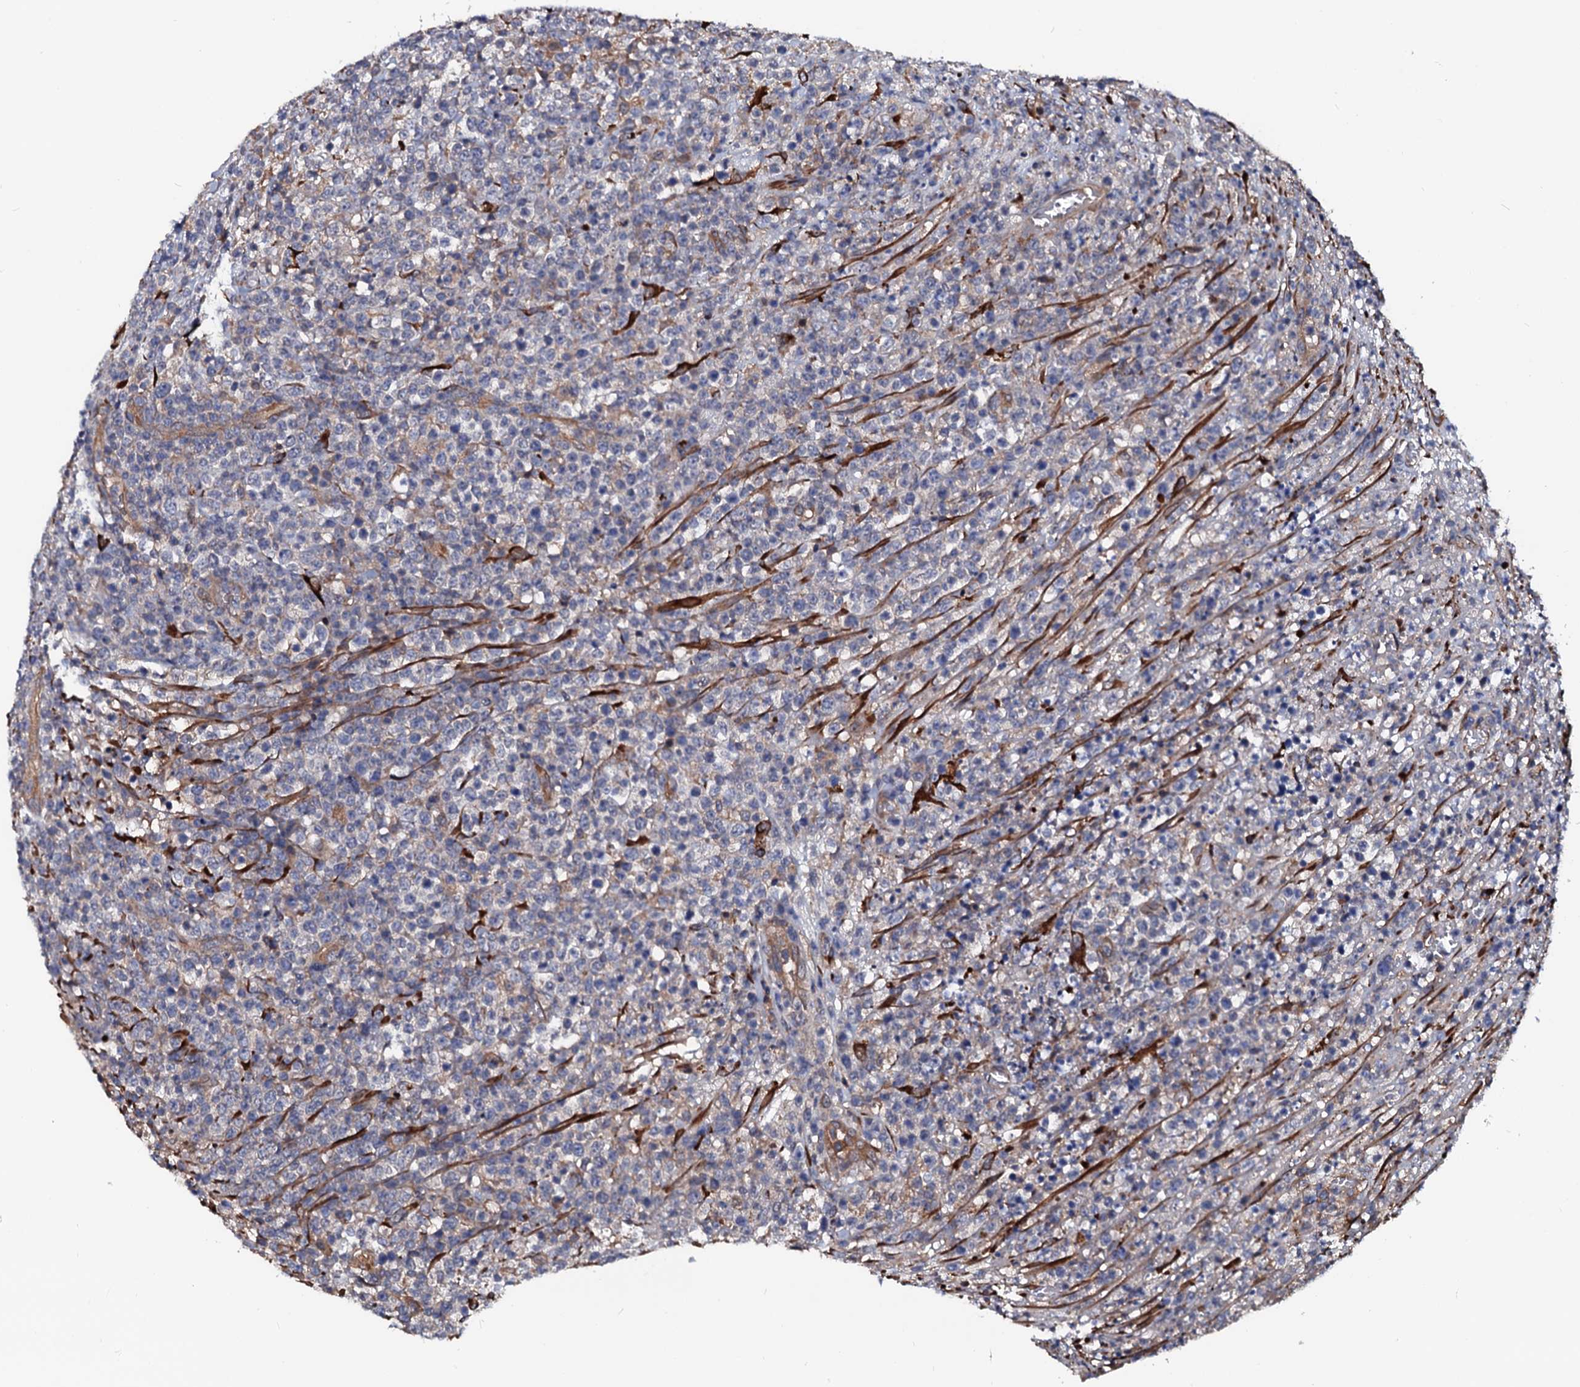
{"staining": {"intensity": "negative", "quantity": "none", "location": "none"}, "tissue": "lymphoma", "cell_type": "Tumor cells", "image_type": "cancer", "snomed": [{"axis": "morphology", "description": "Malignant lymphoma, non-Hodgkin's type, High grade"}, {"axis": "topography", "description": "Colon"}], "caption": "Immunohistochemistry (IHC) histopathology image of neoplastic tissue: human lymphoma stained with DAB (3,3'-diaminobenzidine) shows no significant protein expression in tumor cells. Nuclei are stained in blue.", "gene": "N4BP1", "patient": {"sex": "female", "age": 53}}